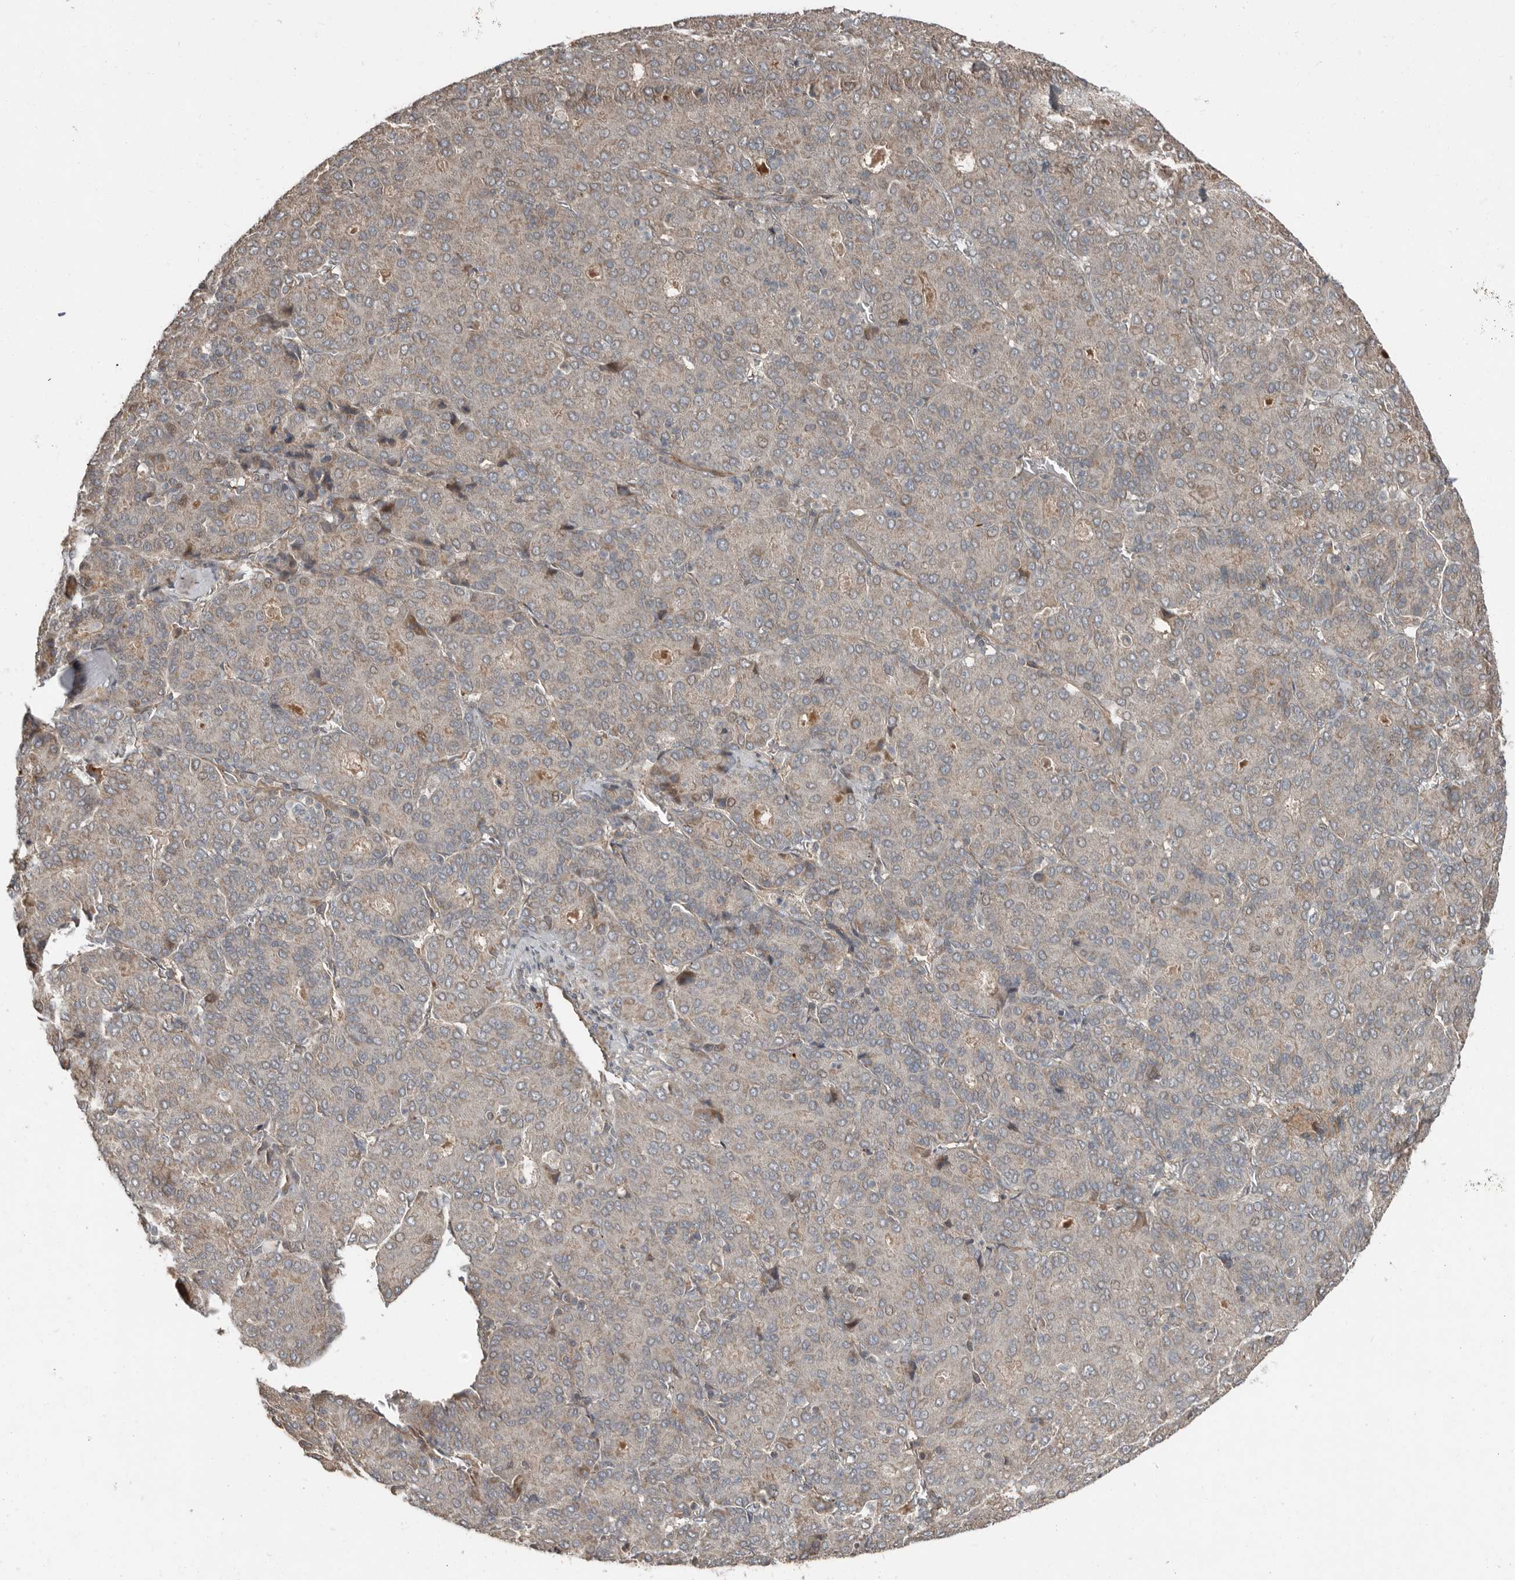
{"staining": {"intensity": "weak", "quantity": "<25%", "location": "cytoplasmic/membranous"}, "tissue": "liver cancer", "cell_type": "Tumor cells", "image_type": "cancer", "snomed": [{"axis": "morphology", "description": "Carcinoma, Hepatocellular, NOS"}, {"axis": "topography", "description": "Liver"}], "caption": "The IHC micrograph has no significant staining in tumor cells of liver hepatocellular carcinoma tissue. The staining is performed using DAB brown chromogen with nuclei counter-stained in using hematoxylin.", "gene": "SLC6A7", "patient": {"sex": "male", "age": 65}}